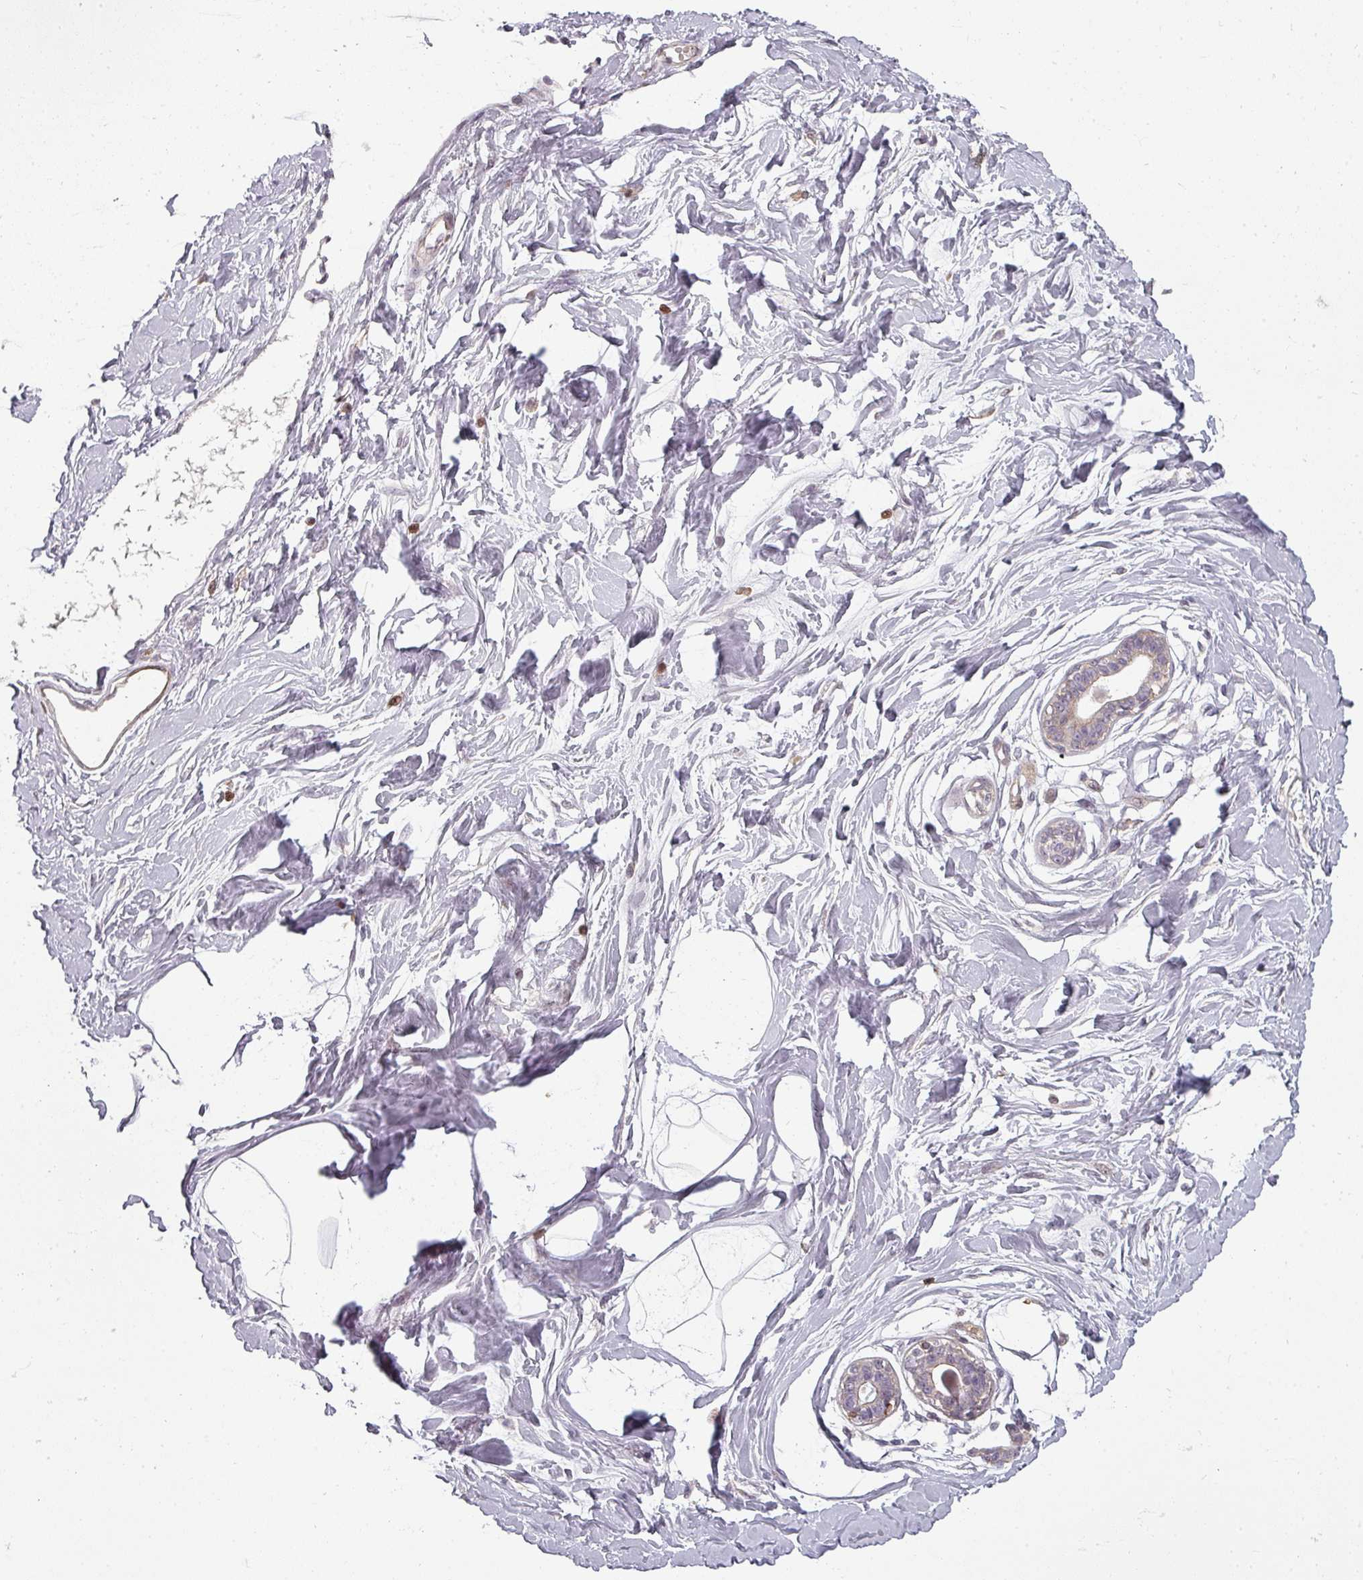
{"staining": {"intensity": "negative", "quantity": "none", "location": "none"}, "tissue": "breast", "cell_type": "Adipocytes", "image_type": "normal", "snomed": [{"axis": "morphology", "description": "Normal tissue, NOS"}, {"axis": "topography", "description": "Breast"}], "caption": "The image displays no significant positivity in adipocytes of breast.", "gene": "CLIC1", "patient": {"sex": "female", "age": 45}}